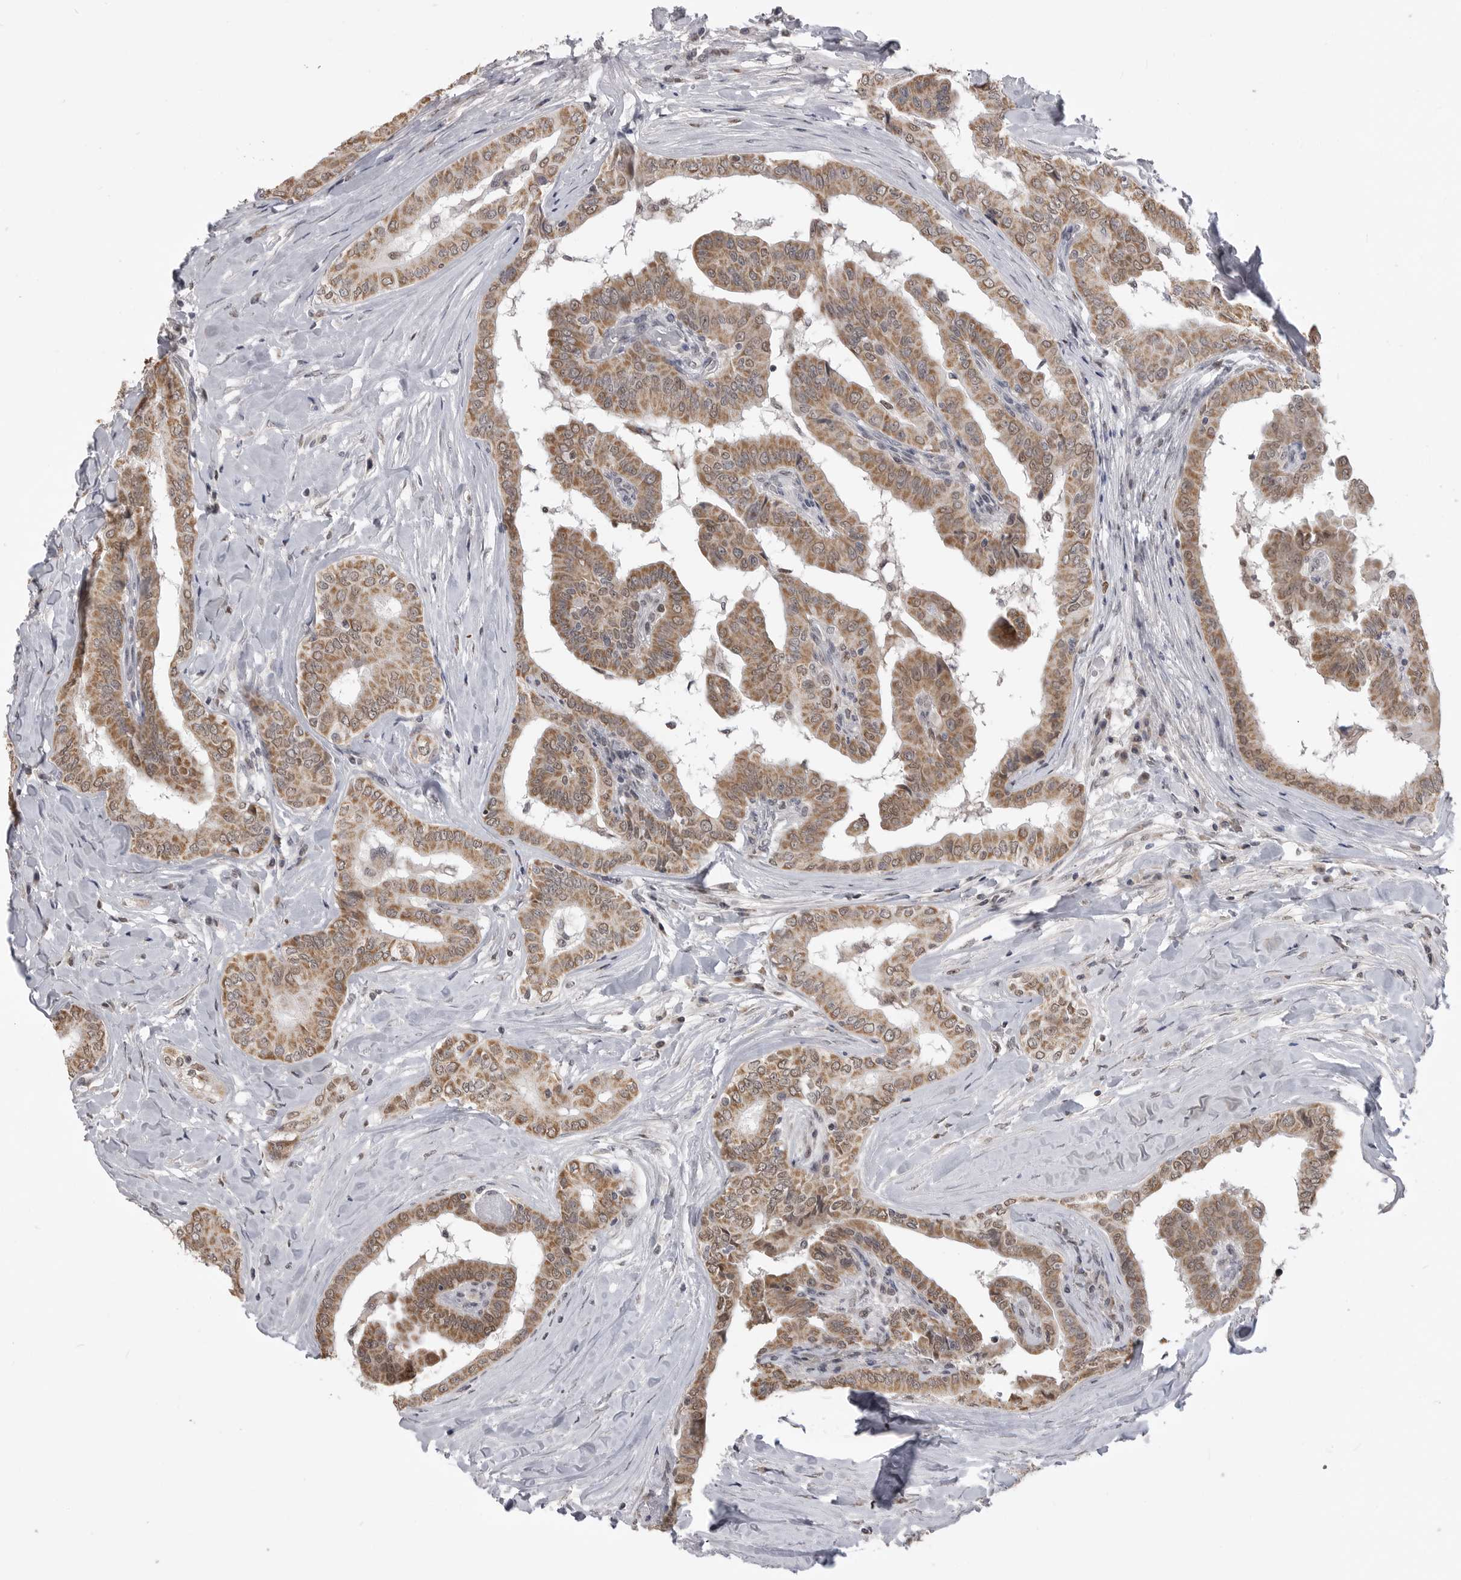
{"staining": {"intensity": "moderate", "quantity": ">75%", "location": "cytoplasmic/membranous"}, "tissue": "thyroid cancer", "cell_type": "Tumor cells", "image_type": "cancer", "snomed": [{"axis": "morphology", "description": "Papillary adenocarcinoma, NOS"}, {"axis": "topography", "description": "Thyroid gland"}], "caption": "An immunohistochemistry (IHC) histopathology image of tumor tissue is shown. Protein staining in brown highlights moderate cytoplasmic/membranous positivity in thyroid cancer within tumor cells. Using DAB (3,3'-diaminobenzidine) (brown) and hematoxylin (blue) stains, captured at high magnification using brightfield microscopy.", "gene": "SMARCC1", "patient": {"sex": "male", "age": 33}}